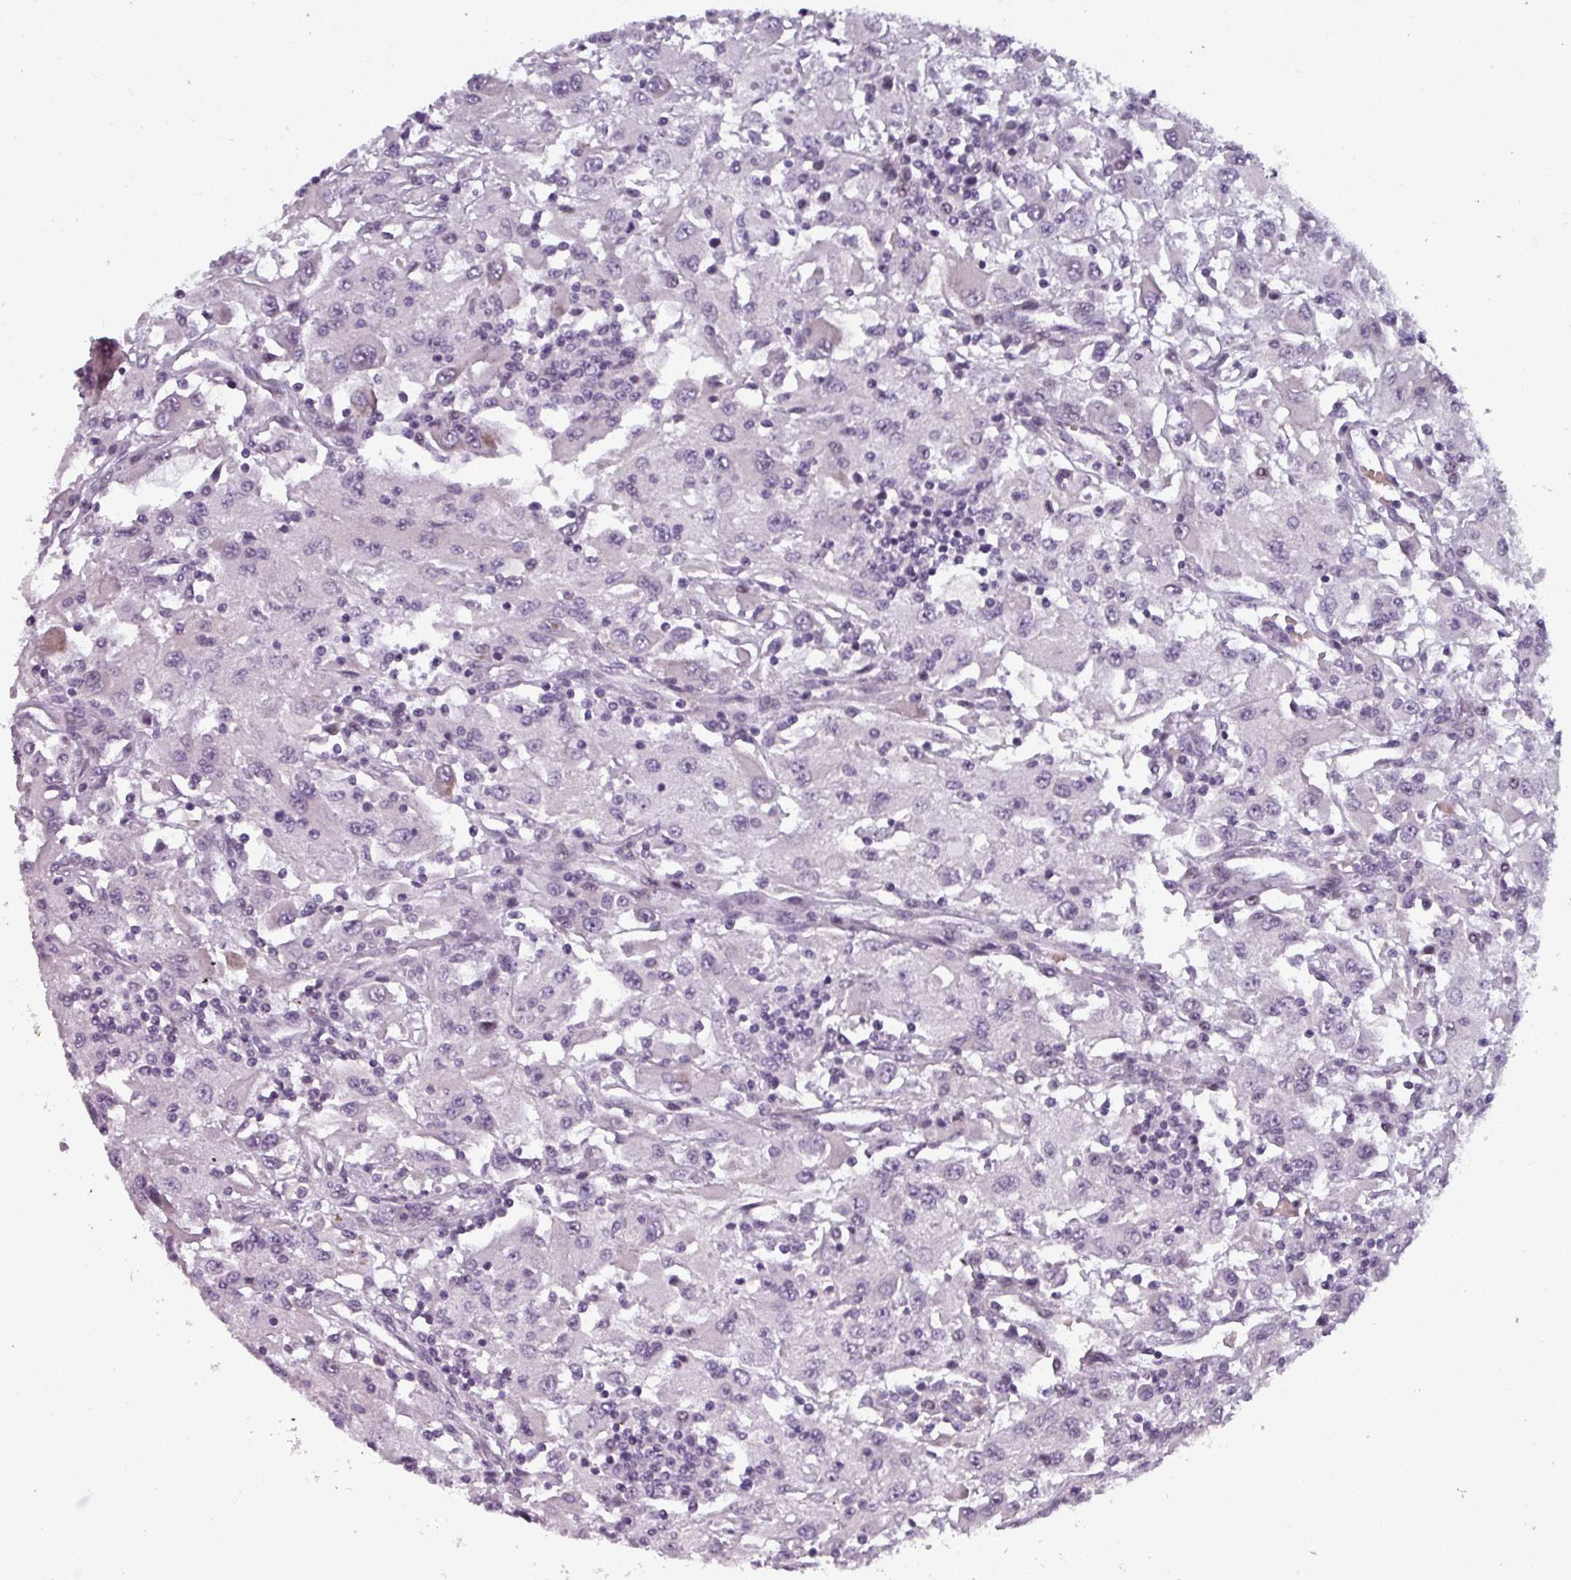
{"staining": {"intensity": "negative", "quantity": "none", "location": "none"}, "tissue": "renal cancer", "cell_type": "Tumor cells", "image_type": "cancer", "snomed": [{"axis": "morphology", "description": "Adenocarcinoma, NOS"}, {"axis": "topography", "description": "Kidney"}], "caption": "IHC micrograph of renal cancer (adenocarcinoma) stained for a protein (brown), which shows no expression in tumor cells.", "gene": "PRAMEF12", "patient": {"sex": "female", "age": 67}}